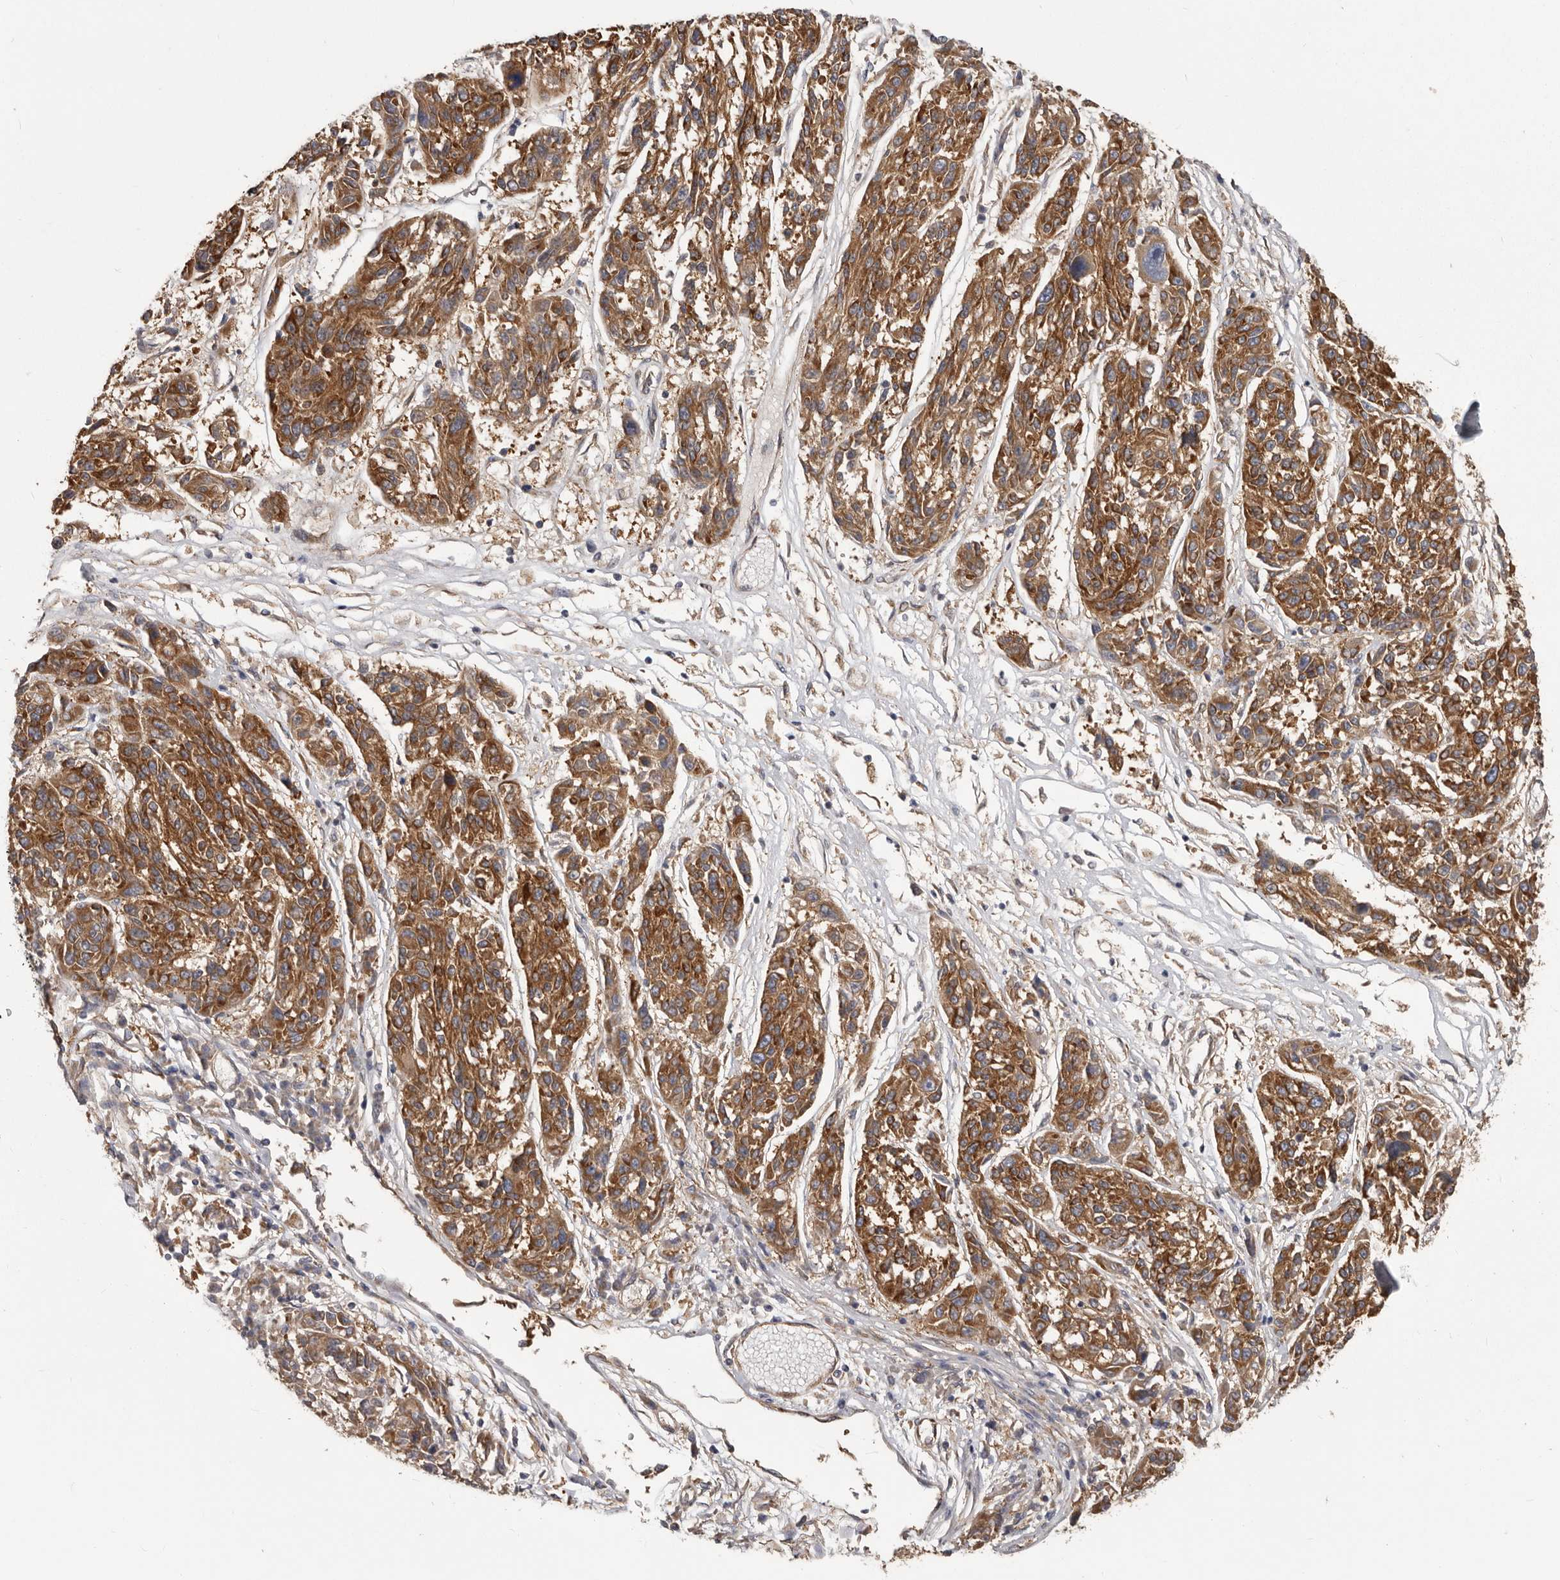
{"staining": {"intensity": "moderate", "quantity": ">75%", "location": "cytoplasmic/membranous"}, "tissue": "melanoma", "cell_type": "Tumor cells", "image_type": "cancer", "snomed": [{"axis": "morphology", "description": "Malignant melanoma, NOS"}, {"axis": "topography", "description": "Skin"}], "caption": "Tumor cells exhibit moderate cytoplasmic/membranous positivity in about >75% of cells in melanoma.", "gene": "ENAH", "patient": {"sex": "male", "age": 53}}